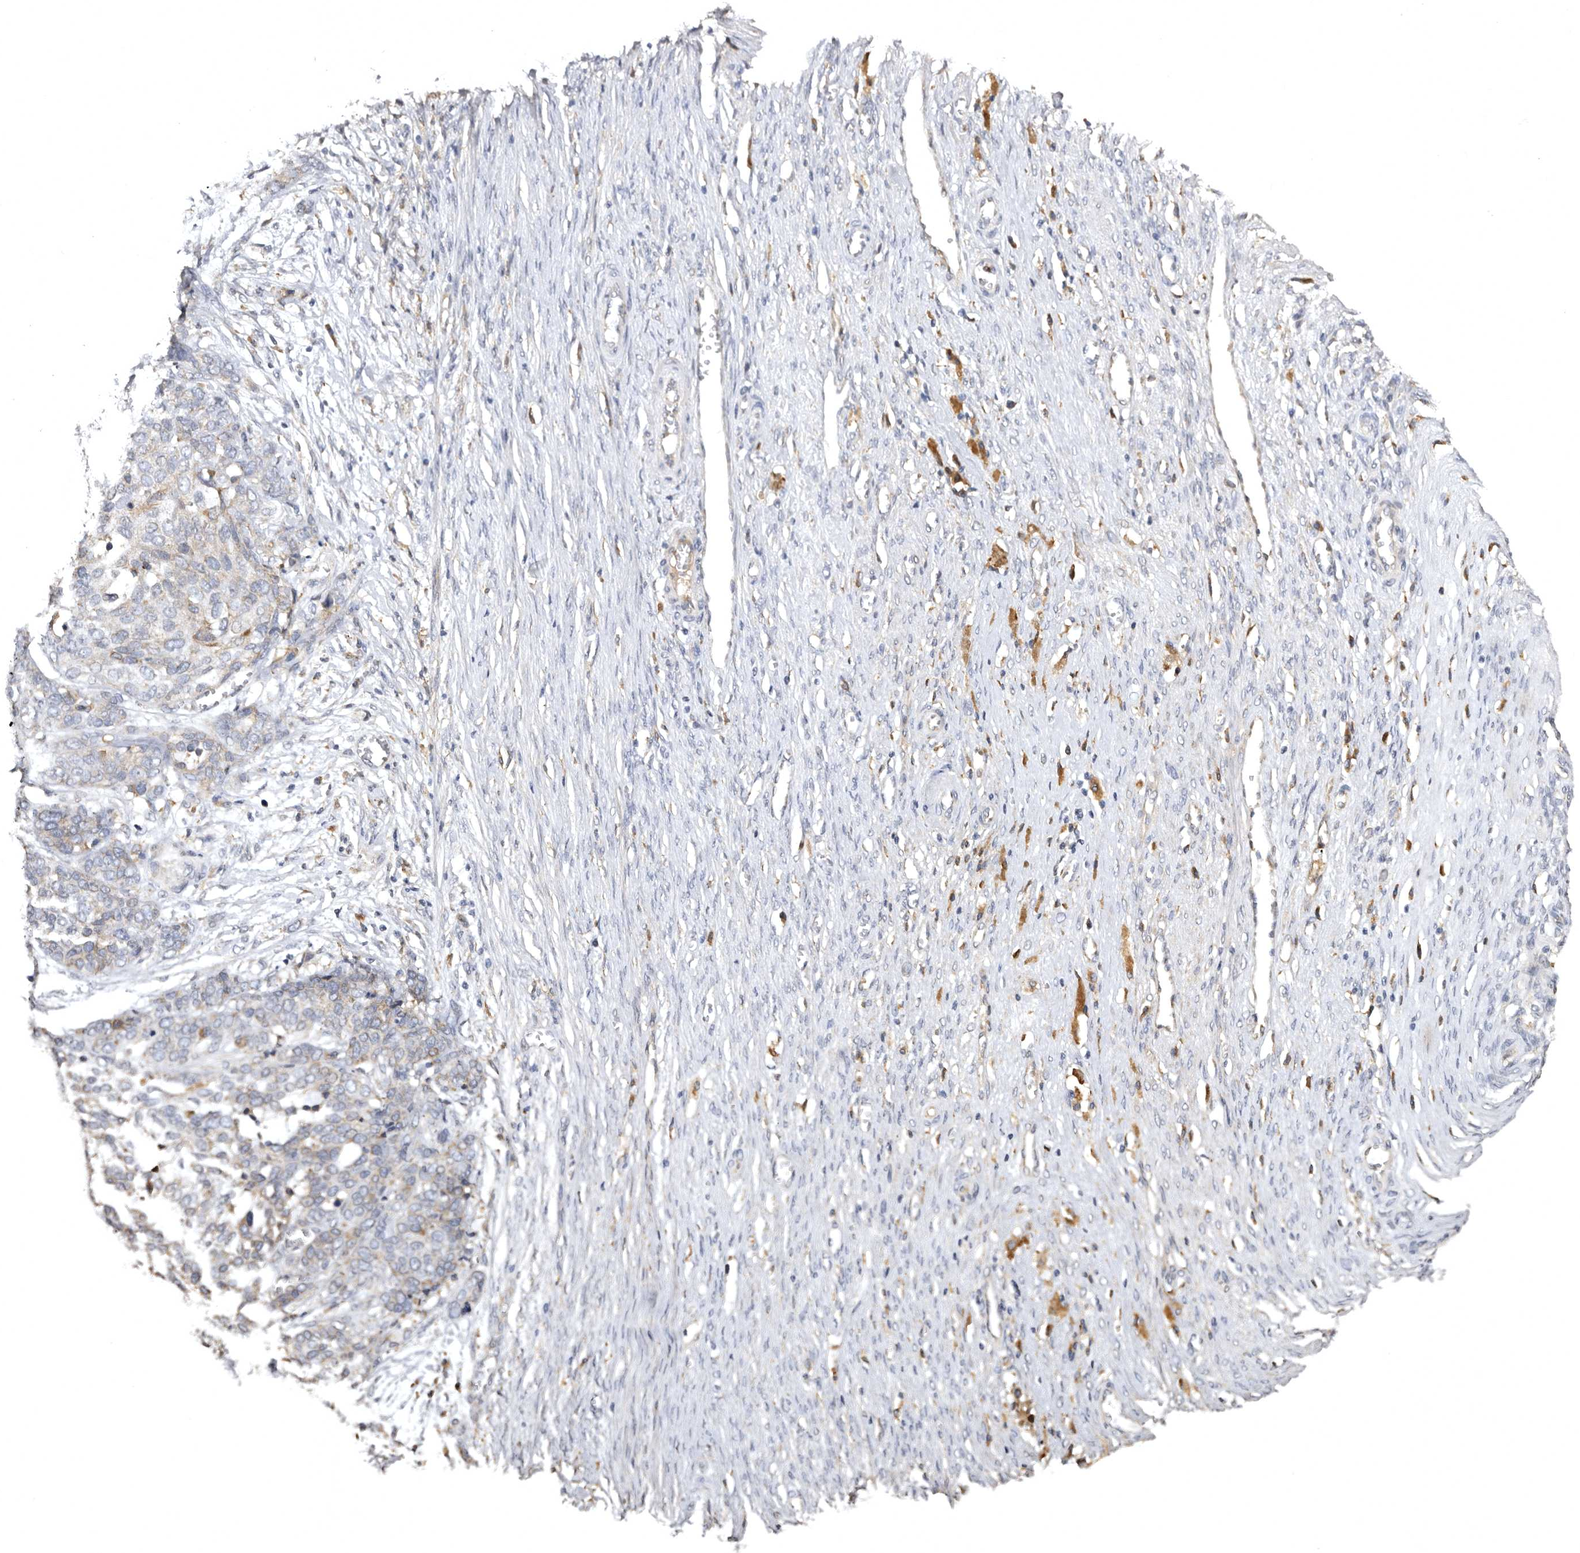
{"staining": {"intensity": "moderate", "quantity": "<25%", "location": "cytoplasmic/membranous"}, "tissue": "ovarian cancer", "cell_type": "Tumor cells", "image_type": "cancer", "snomed": [{"axis": "morphology", "description": "Cystadenocarcinoma, serous, NOS"}, {"axis": "topography", "description": "Ovary"}], "caption": "Immunohistochemistry micrograph of ovarian cancer stained for a protein (brown), which shows low levels of moderate cytoplasmic/membranous expression in about <25% of tumor cells.", "gene": "INKA2", "patient": {"sex": "female", "age": 44}}